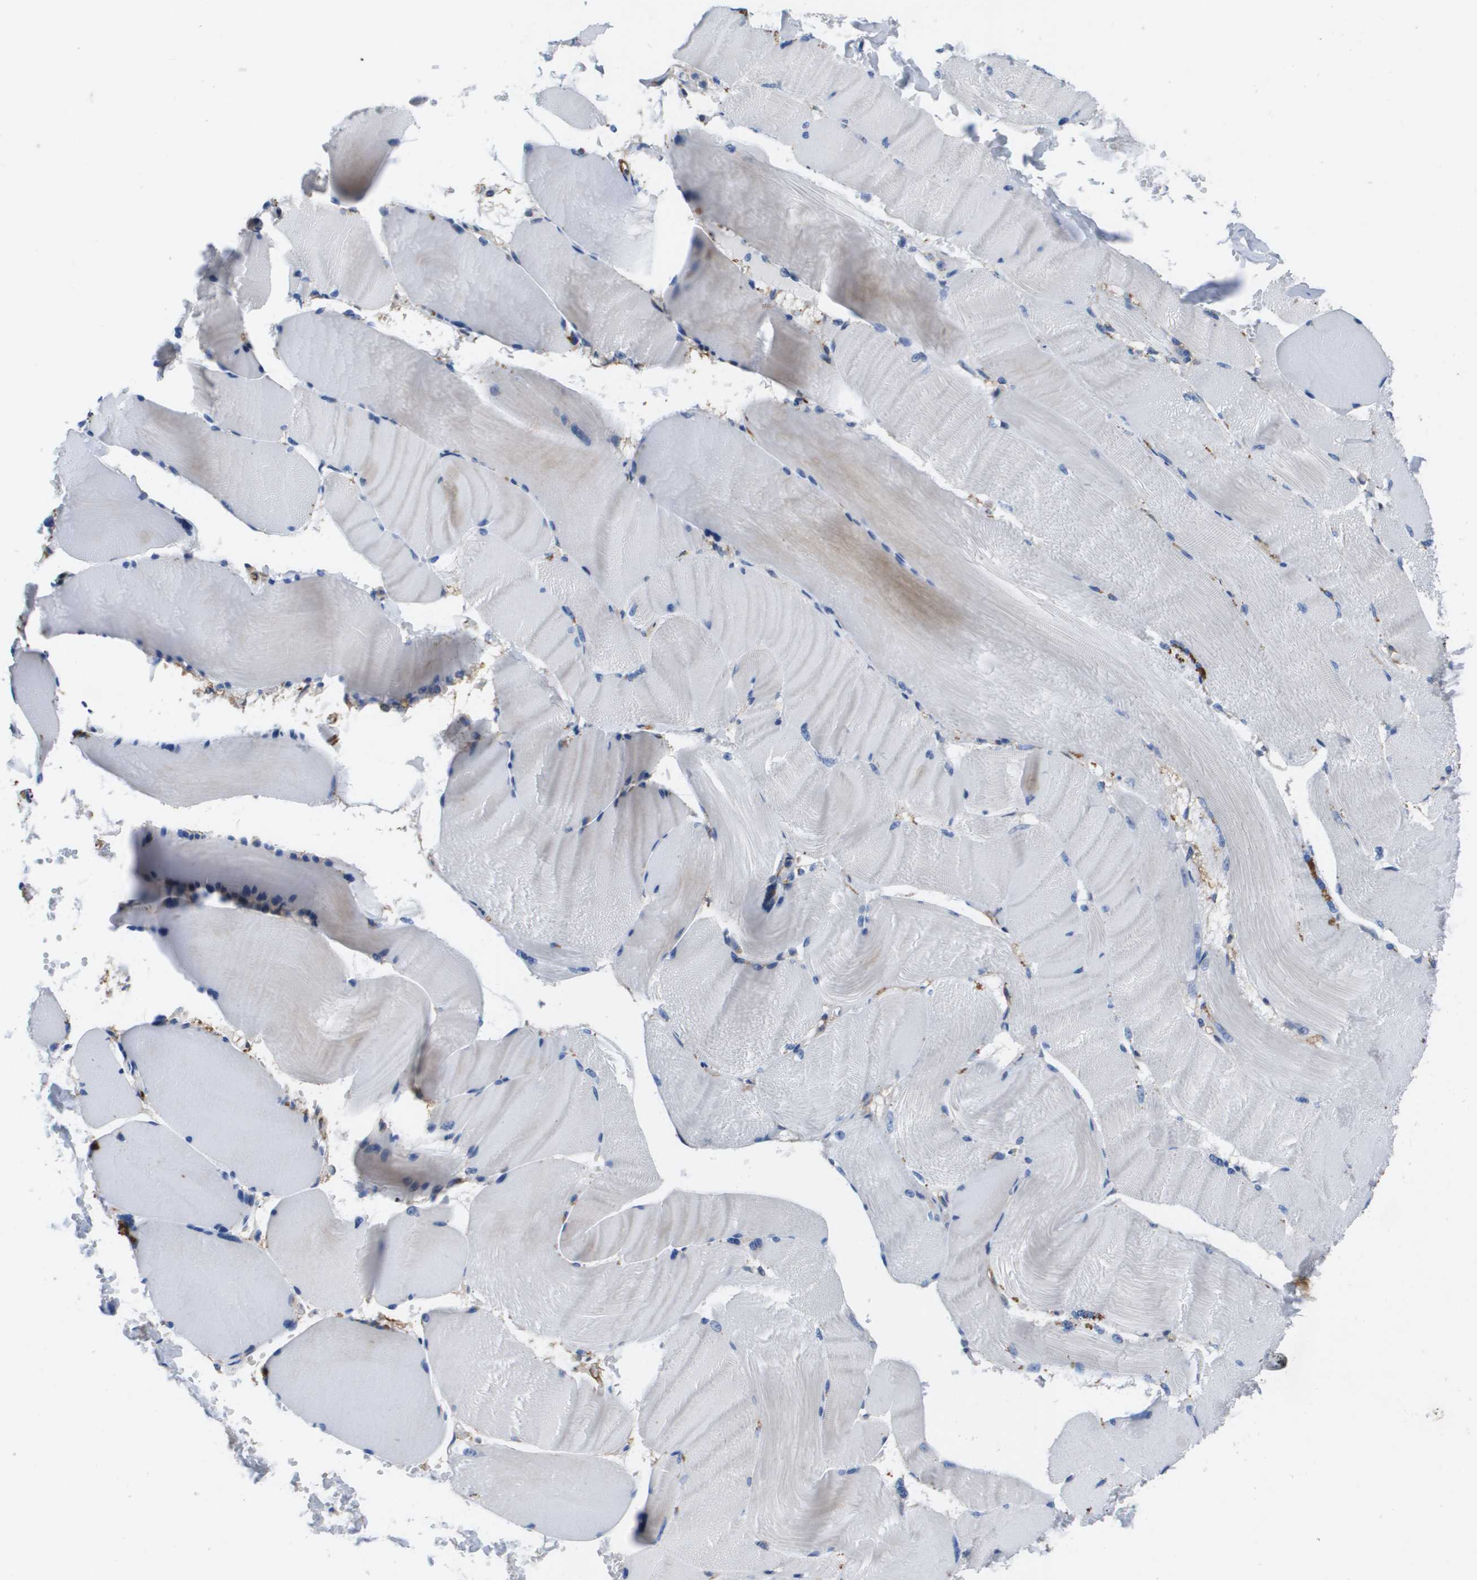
{"staining": {"intensity": "negative", "quantity": "none", "location": "none"}, "tissue": "skeletal muscle", "cell_type": "Myocytes", "image_type": "normal", "snomed": [{"axis": "morphology", "description": "Normal tissue, NOS"}, {"axis": "topography", "description": "Skin"}, {"axis": "topography", "description": "Skeletal muscle"}], "caption": "A high-resolution photomicrograph shows immunohistochemistry staining of unremarkable skeletal muscle, which shows no significant staining in myocytes.", "gene": "LPP", "patient": {"sex": "male", "age": 83}}